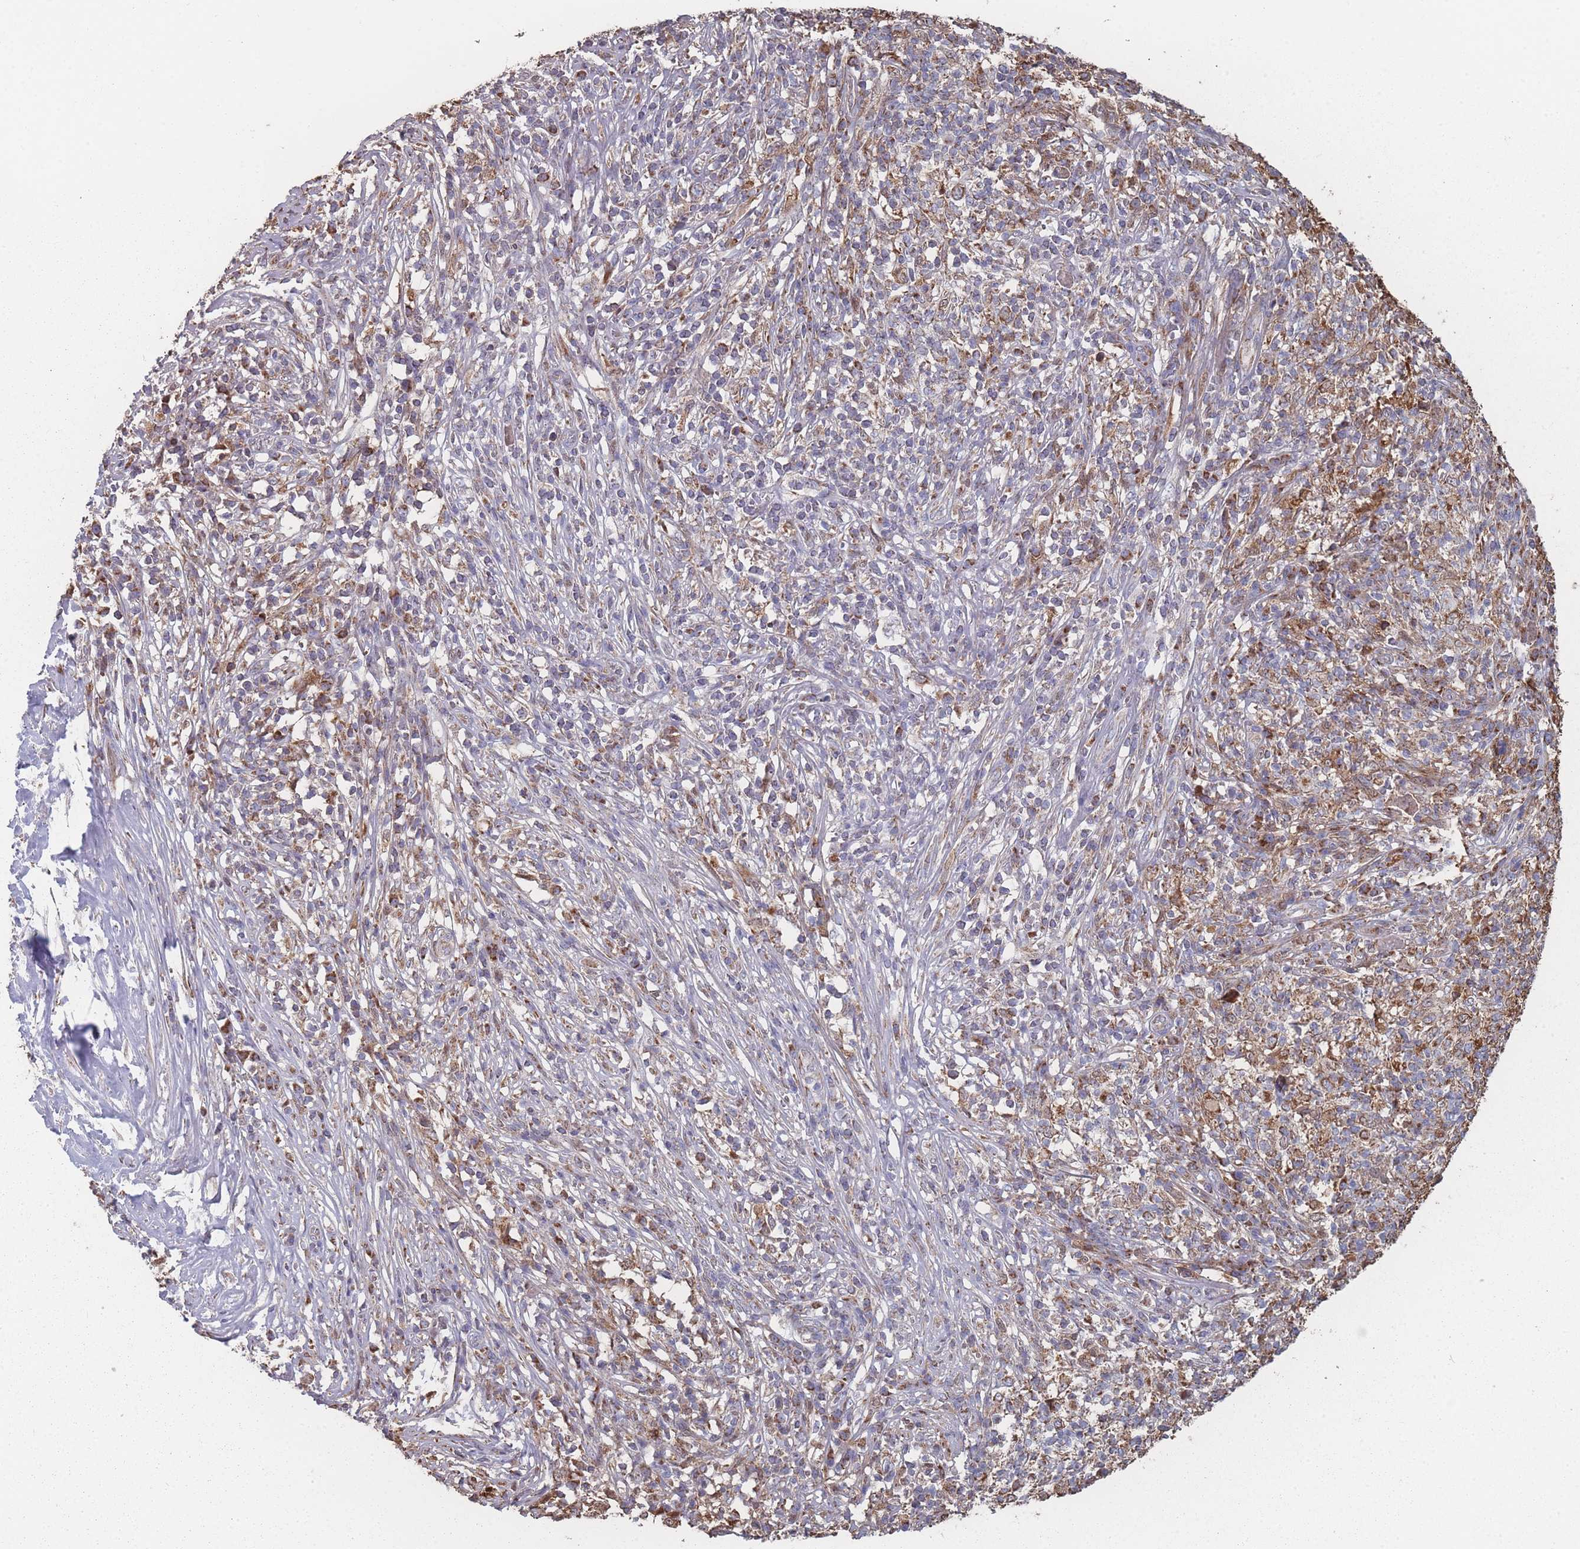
{"staining": {"intensity": "moderate", "quantity": ">75%", "location": "cytoplasmic/membranous"}, "tissue": "melanoma", "cell_type": "Tumor cells", "image_type": "cancer", "snomed": [{"axis": "morphology", "description": "Malignant melanoma, NOS"}, {"axis": "topography", "description": "Skin"}], "caption": "Melanoma stained with a protein marker shows moderate staining in tumor cells.", "gene": "PSMB3", "patient": {"sex": "male", "age": 66}}